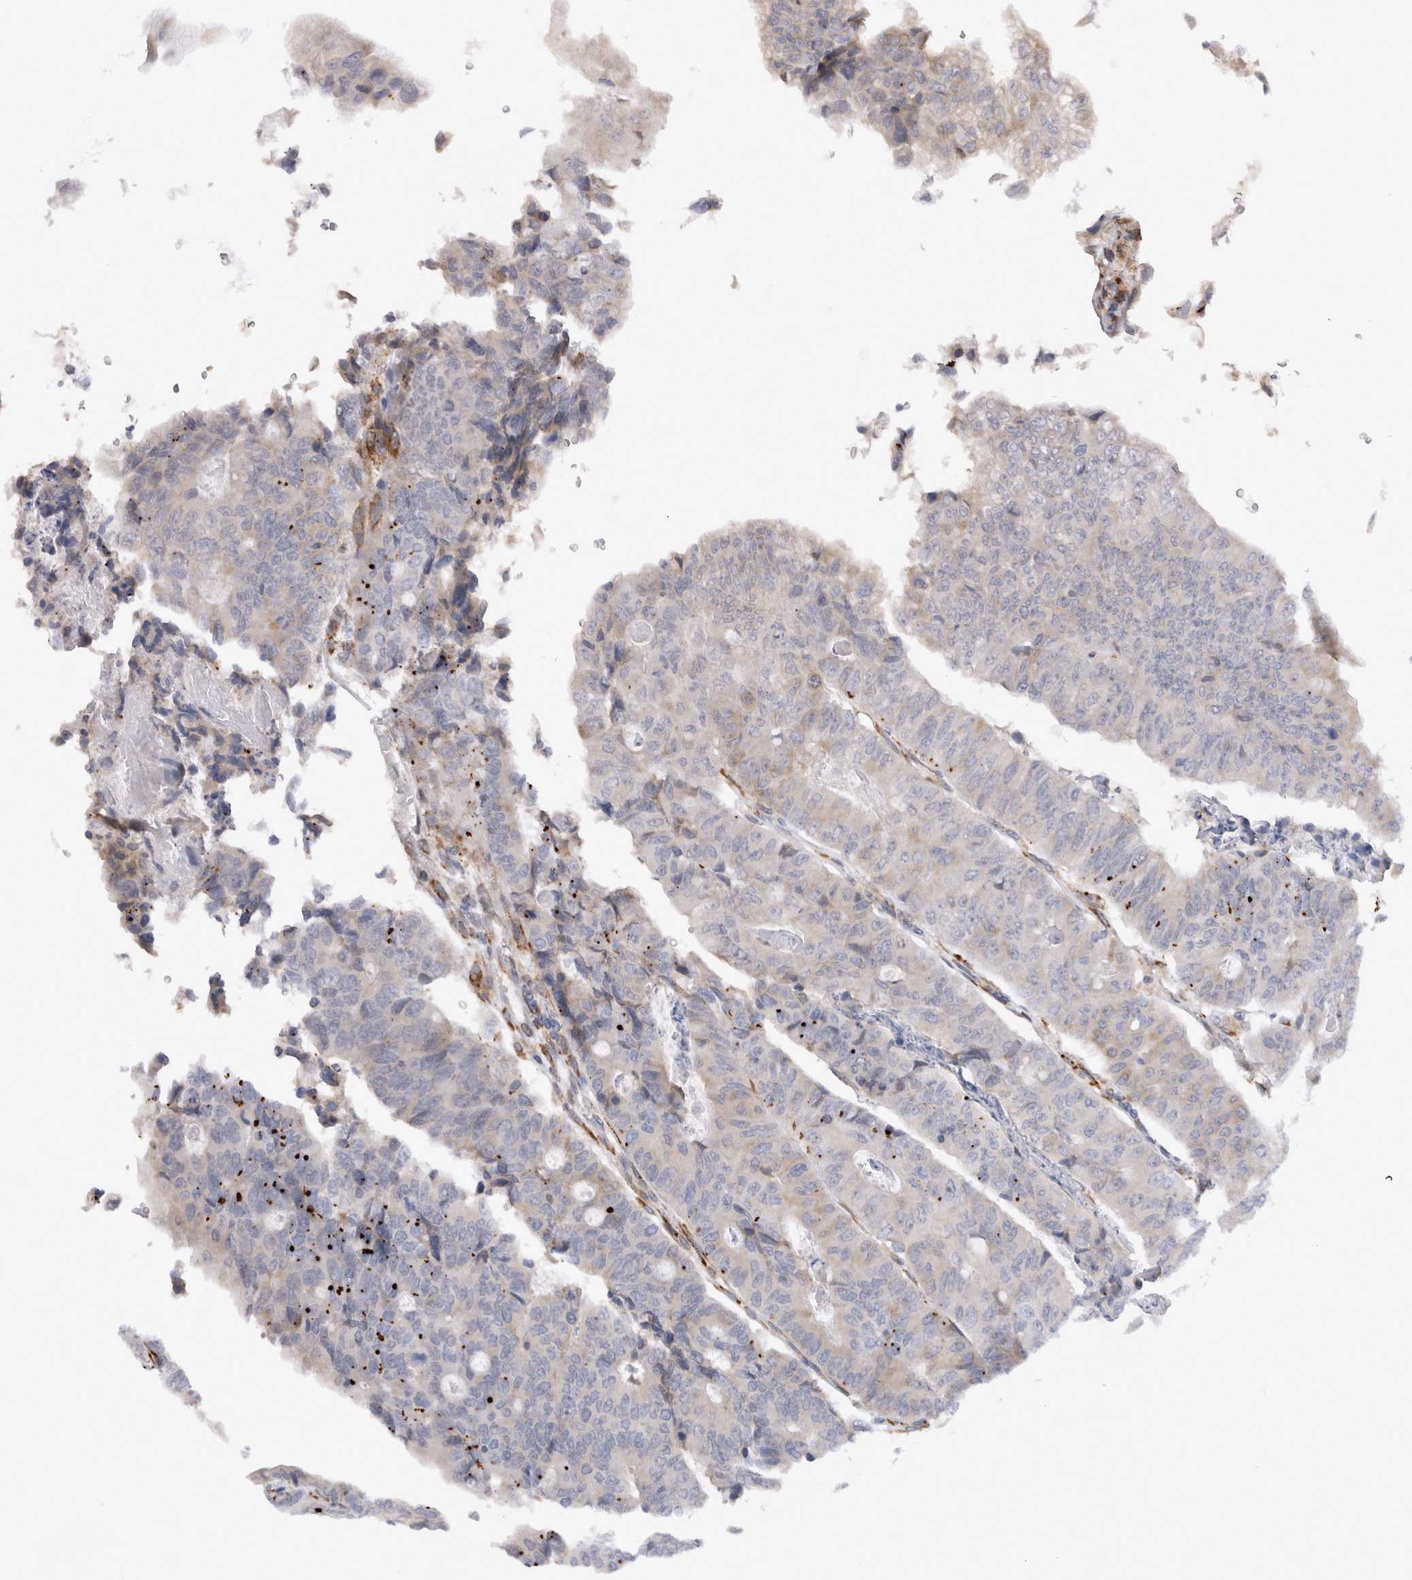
{"staining": {"intensity": "negative", "quantity": "none", "location": "none"}, "tissue": "colorectal cancer", "cell_type": "Tumor cells", "image_type": "cancer", "snomed": [{"axis": "morphology", "description": "Adenocarcinoma, NOS"}, {"axis": "topography", "description": "Colon"}], "caption": "DAB (3,3'-diaminobenzidine) immunohistochemical staining of human adenocarcinoma (colorectal) shows no significant staining in tumor cells.", "gene": "VCPIP1", "patient": {"sex": "female", "age": 67}}